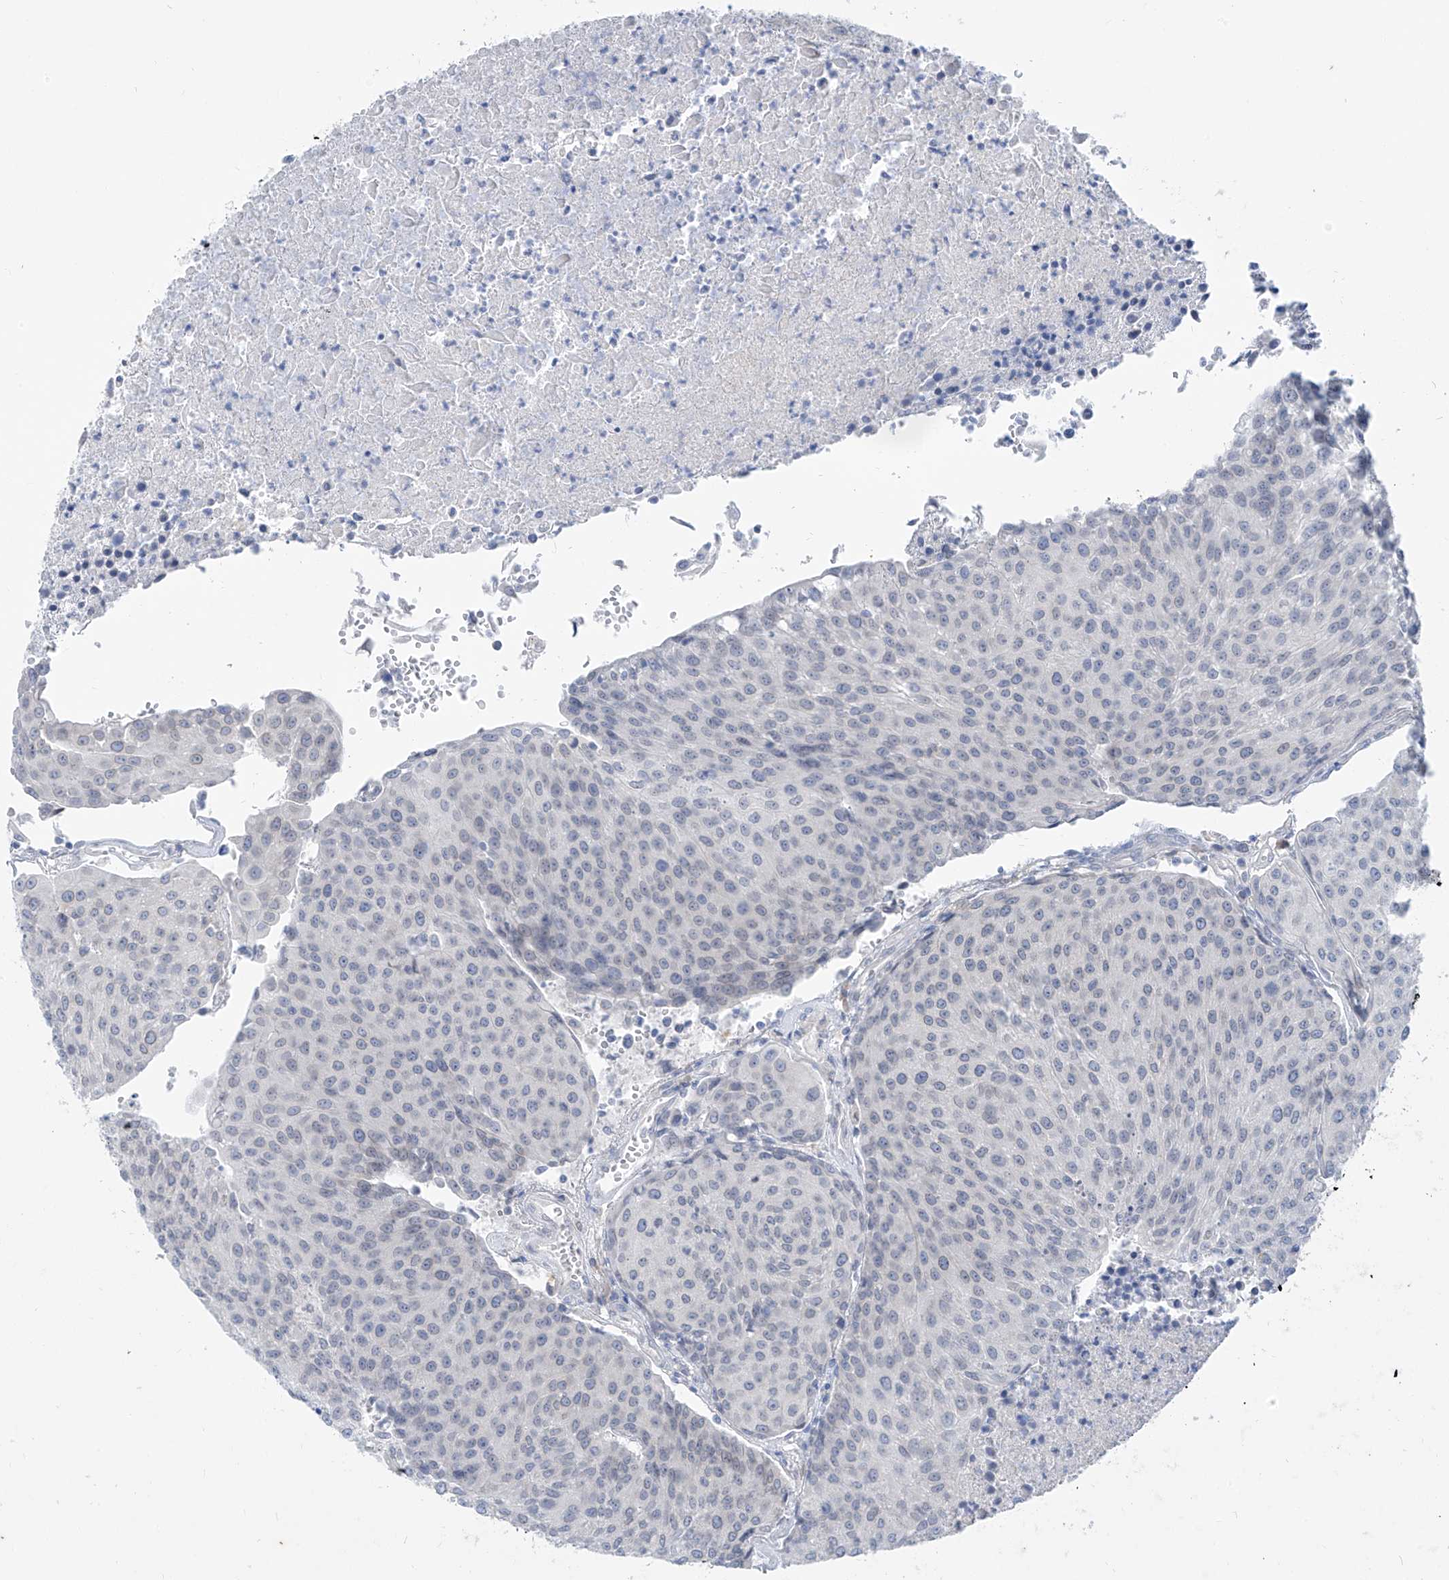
{"staining": {"intensity": "negative", "quantity": "none", "location": "none"}, "tissue": "urothelial cancer", "cell_type": "Tumor cells", "image_type": "cancer", "snomed": [{"axis": "morphology", "description": "Urothelial carcinoma, High grade"}, {"axis": "topography", "description": "Urinary bladder"}], "caption": "Immunohistochemistry (IHC) histopathology image of human urothelial cancer stained for a protein (brown), which reveals no staining in tumor cells.", "gene": "KRTAP25-1", "patient": {"sex": "female", "age": 85}}